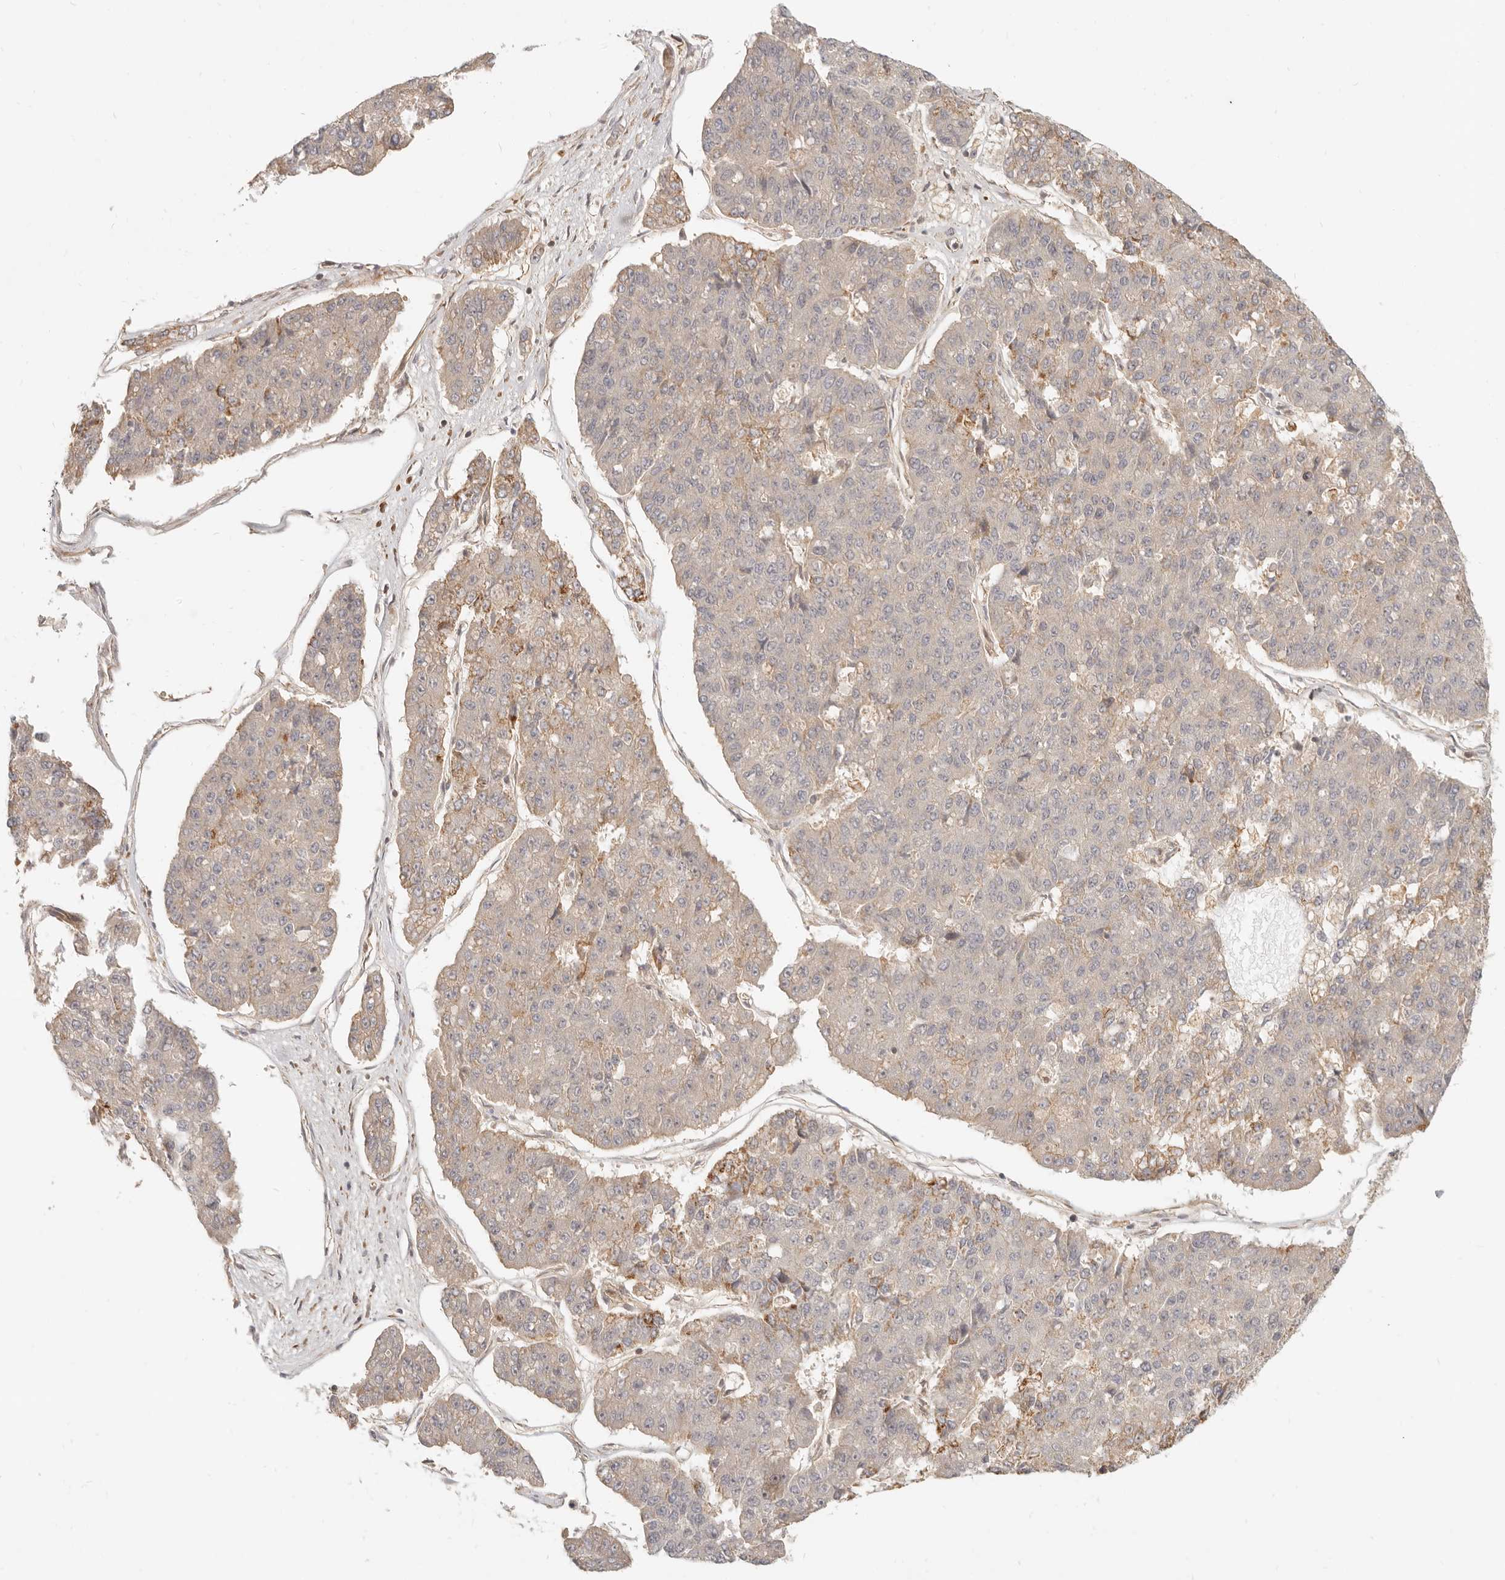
{"staining": {"intensity": "negative", "quantity": "none", "location": "none"}, "tissue": "pancreatic cancer", "cell_type": "Tumor cells", "image_type": "cancer", "snomed": [{"axis": "morphology", "description": "Adenocarcinoma, NOS"}, {"axis": "topography", "description": "Pancreas"}], "caption": "DAB immunohistochemical staining of pancreatic adenocarcinoma reveals no significant staining in tumor cells.", "gene": "UFSP1", "patient": {"sex": "male", "age": 50}}